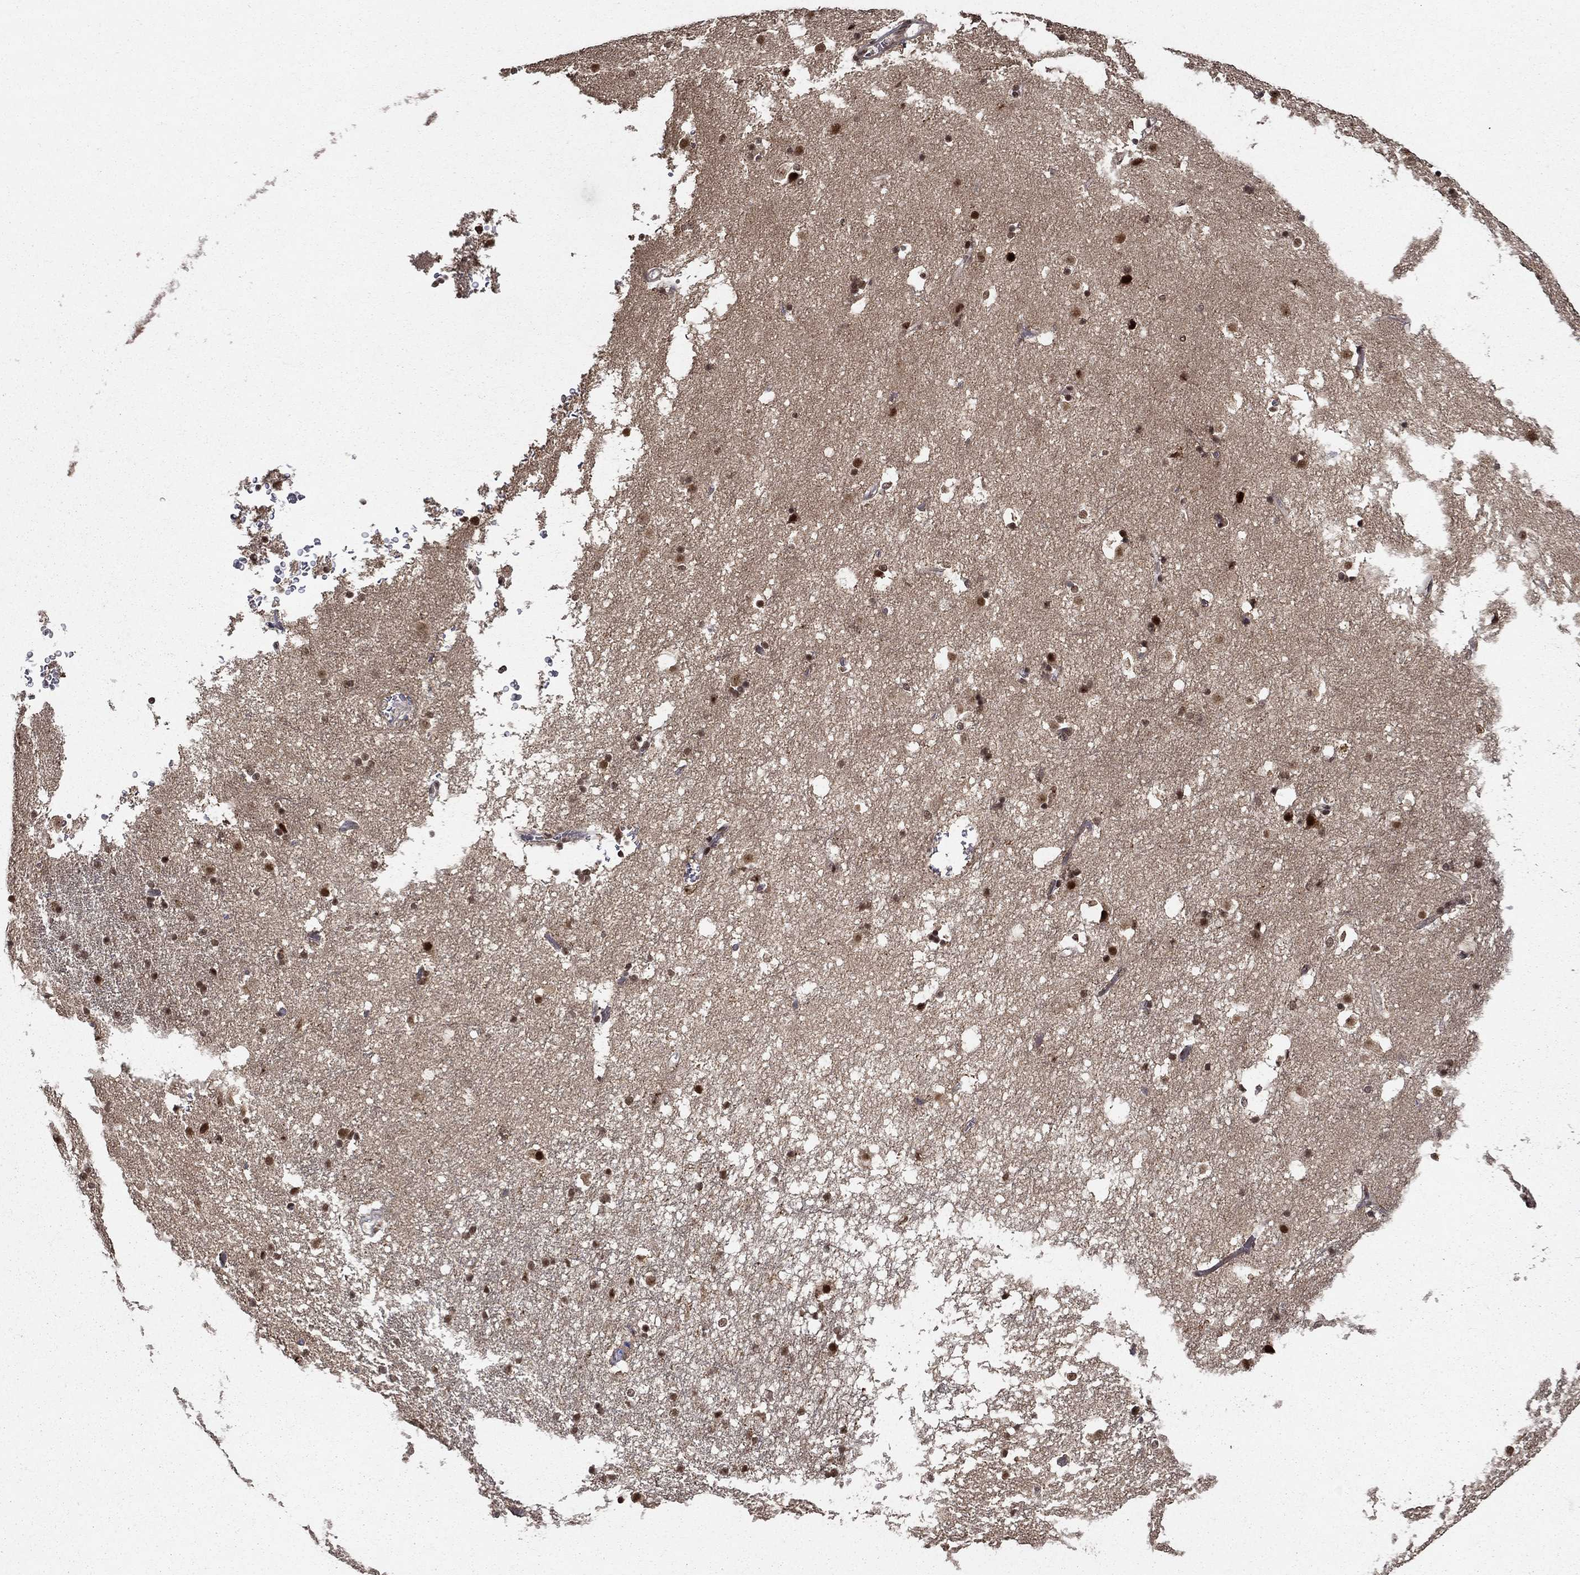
{"staining": {"intensity": "moderate", "quantity": "<25%", "location": "nuclear"}, "tissue": "caudate", "cell_type": "Glial cells", "image_type": "normal", "snomed": [{"axis": "morphology", "description": "Normal tissue, NOS"}, {"axis": "topography", "description": "Lateral ventricle wall"}], "caption": "Unremarkable caudate shows moderate nuclear staining in approximately <25% of glial cells The staining was performed using DAB (3,3'-diaminobenzidine), with brown indicating positive protein expression. Nuclei are stained blue with hematoxylin..", "gene": "CDCA7L", "patient": {"sex": "female", "age": 71}}